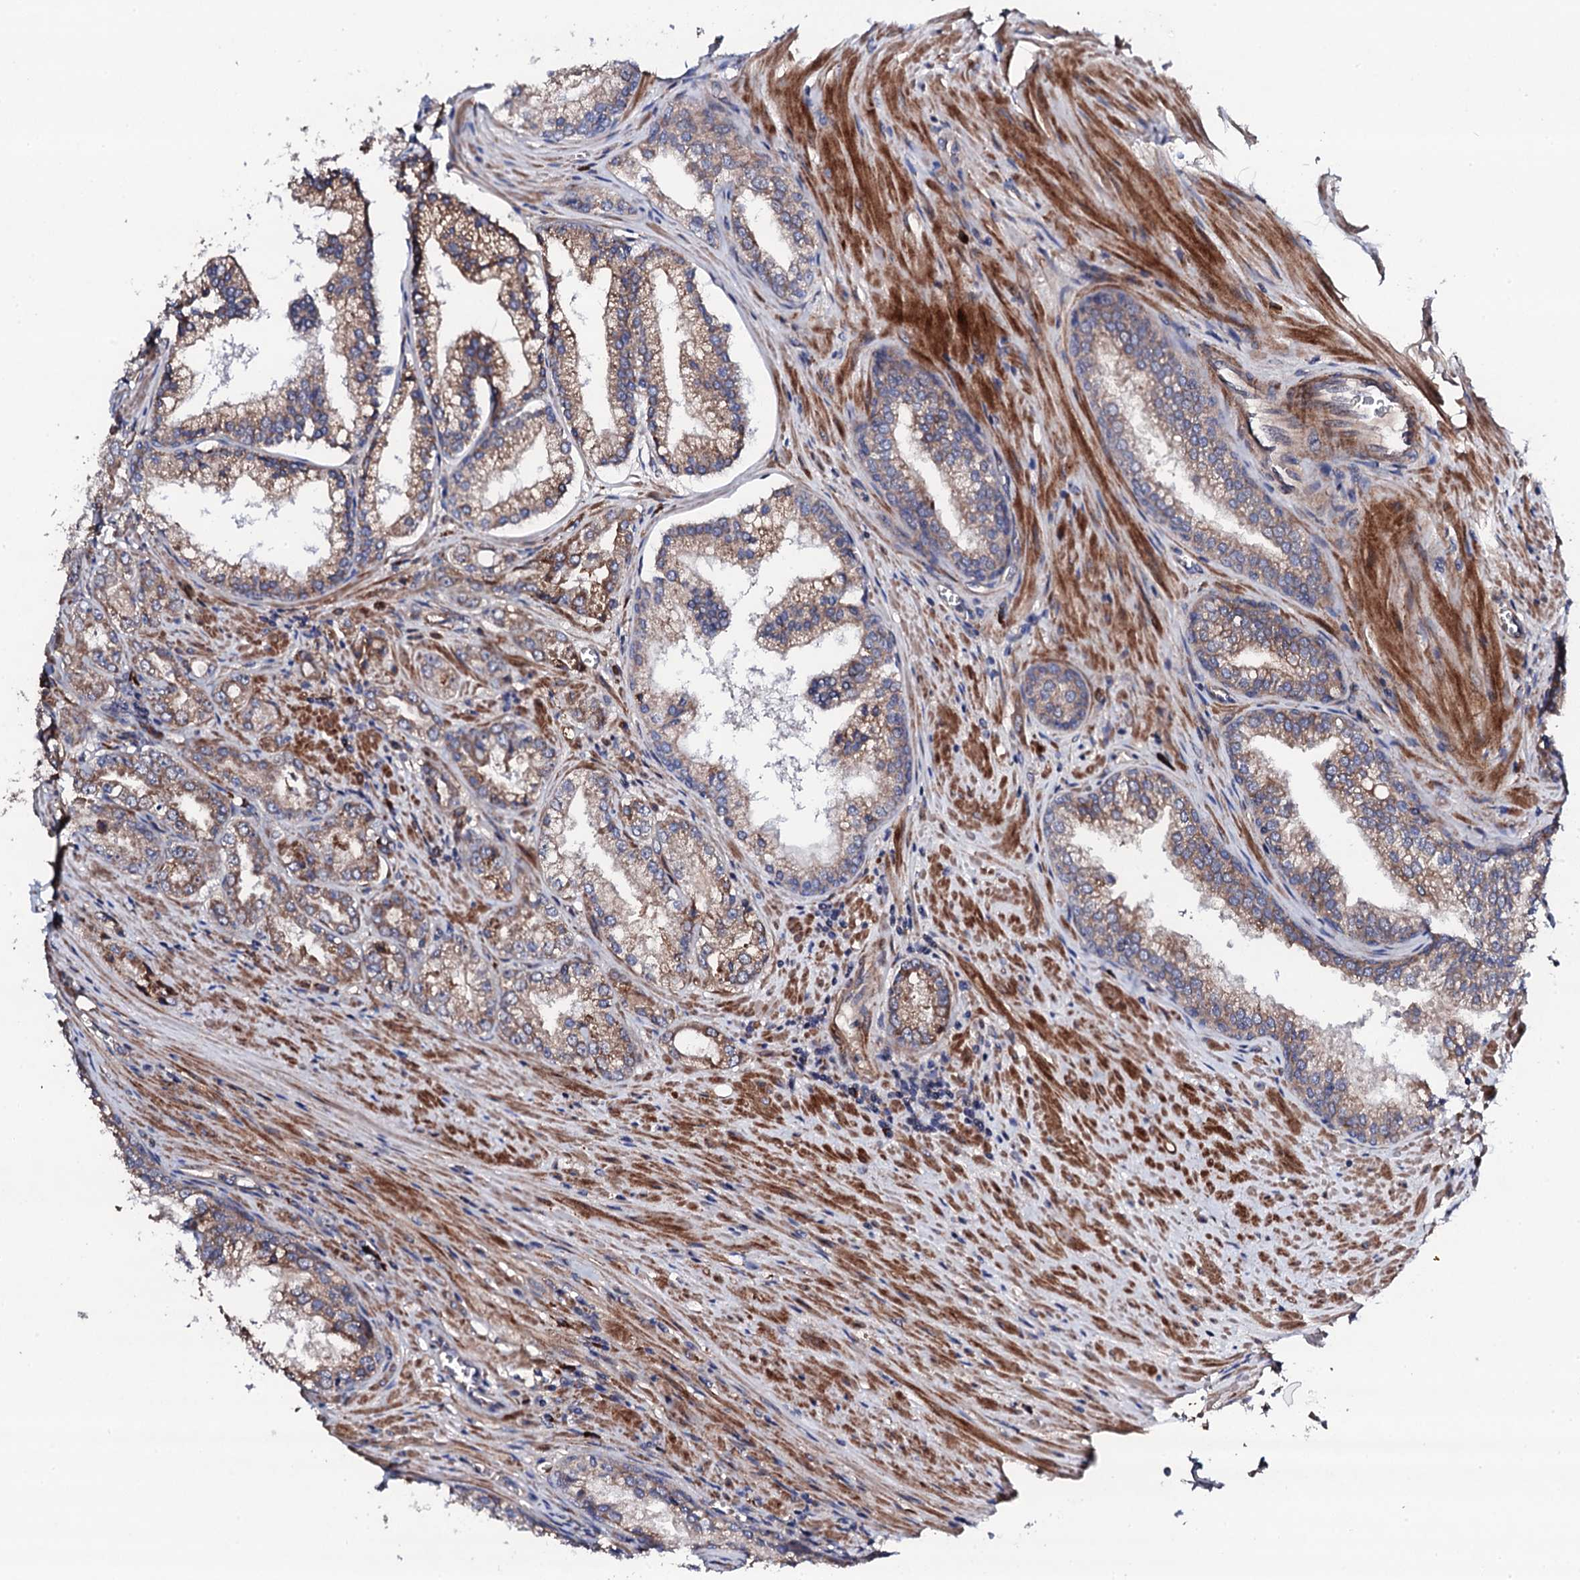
{"staining": {"intensity": "moderate", "quantity": ">75%", "location": "cytoplasmic/membranous"}, "tissue": "prostate cancer", "cell_type": "Tumor cells", "image_type": "cancer", "snomed": [{"axis": "morphology", "description": "Adenocarcinoma, High grade"}, {"axis": "topography", "description": "Prostate"}], "caption": "Human prostate cancer stained for a protein (brown) exhibits moderate cytoplasmic/membranous positive positivity in approximately >75% of tumor cells.", "gene": "LIPT2", "patient": {"sex": "male", "age": 72}}